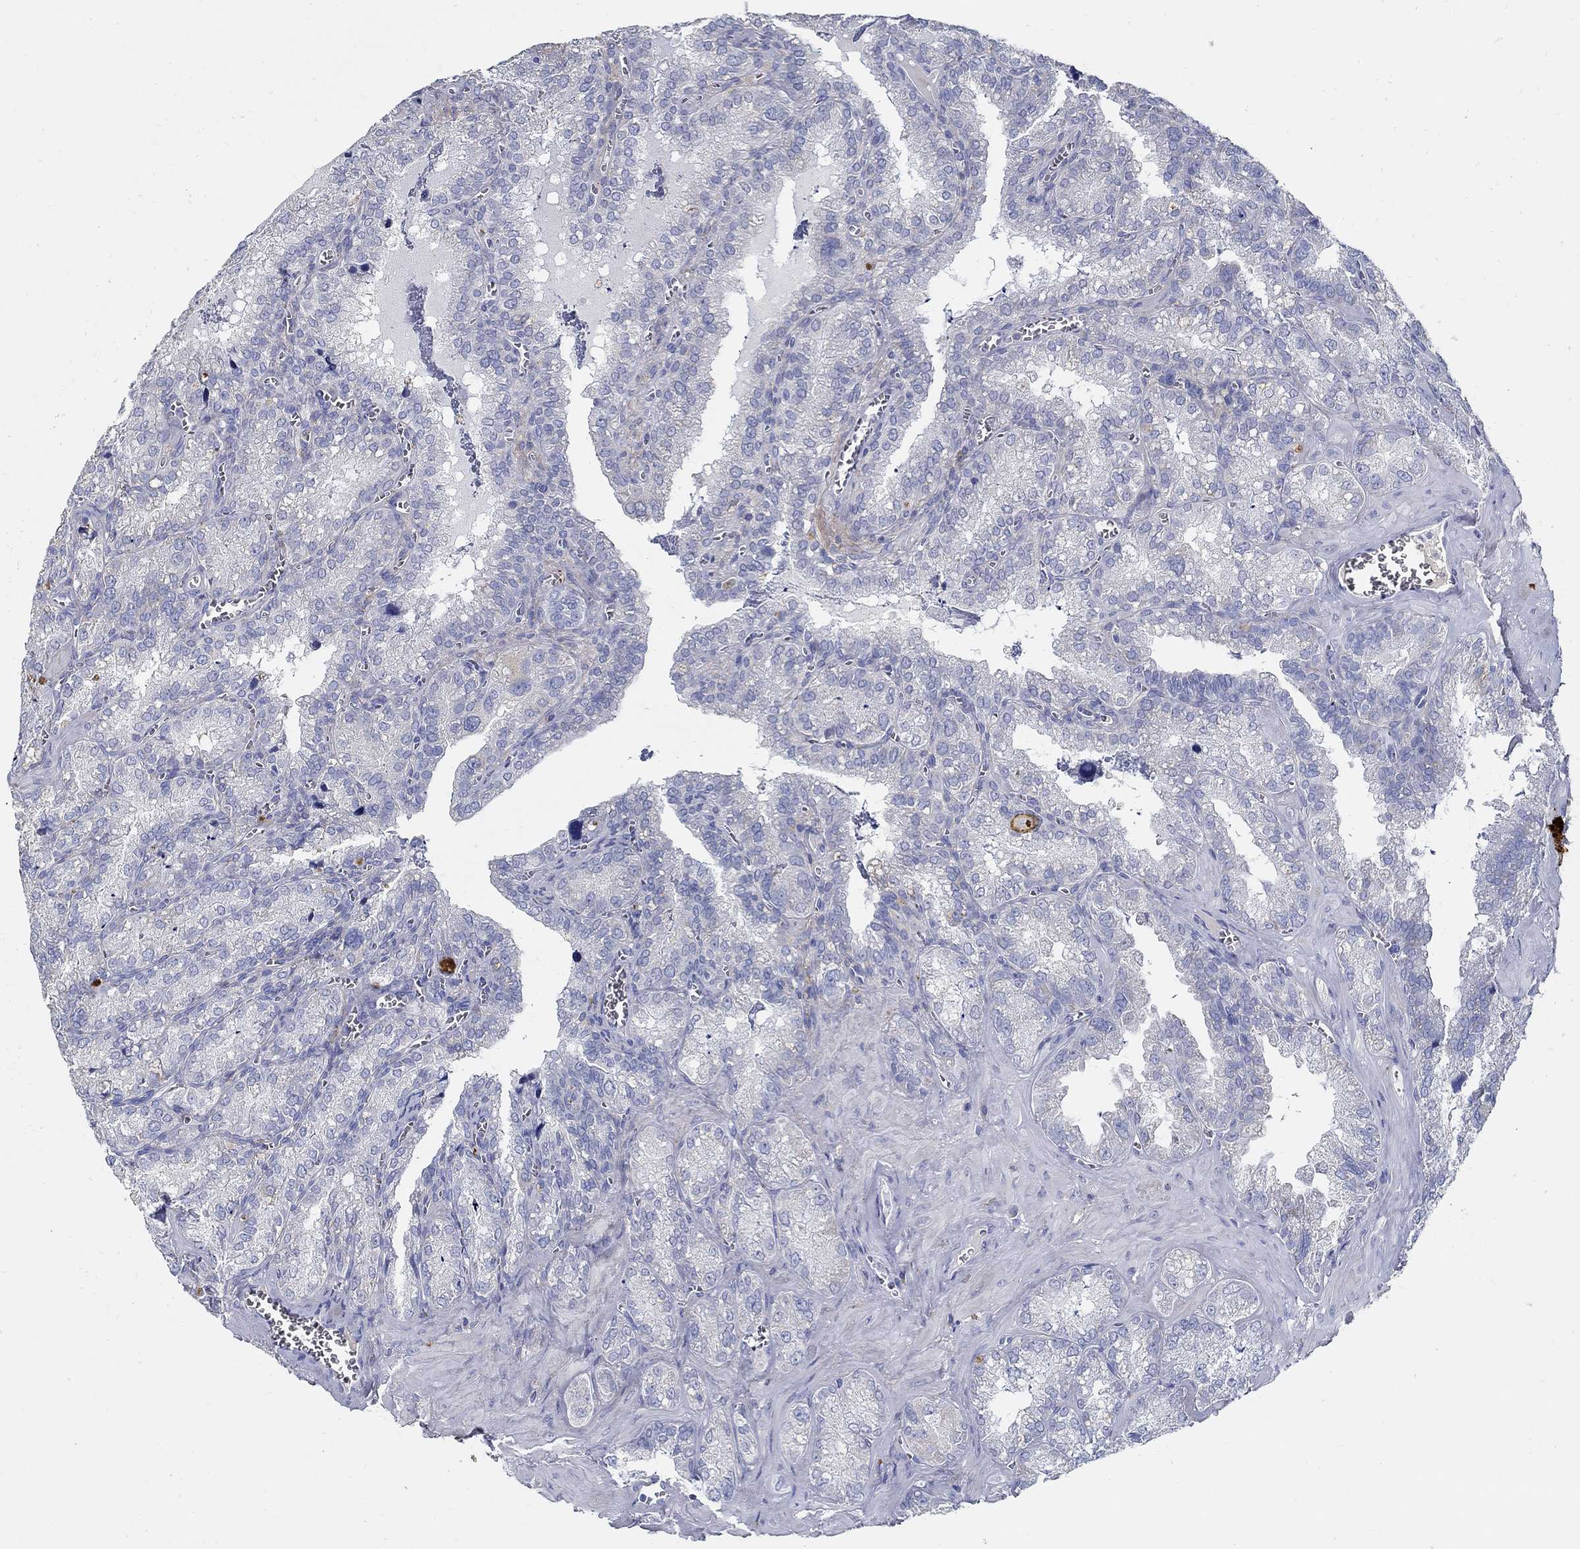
{"staining": {"intensity": "negative", "quantity": "none", "location": "none"}, "tissue": "seminal vesicle", "cell_type": "Glandular cells", "image_type": "normal", "snomed": [{"axis": "morphology", "description": "Normal tissue, NOS"}, {"axis": "topography", "description": "Seminal veicle"}], "caption": "IHC photomicrograph of benign seminal vesicle stained for a protein (brown), which demonstrates no expression in glandular cells.", "gene": "TGFBI", "patient": {"sex": "male", "age": 57}}